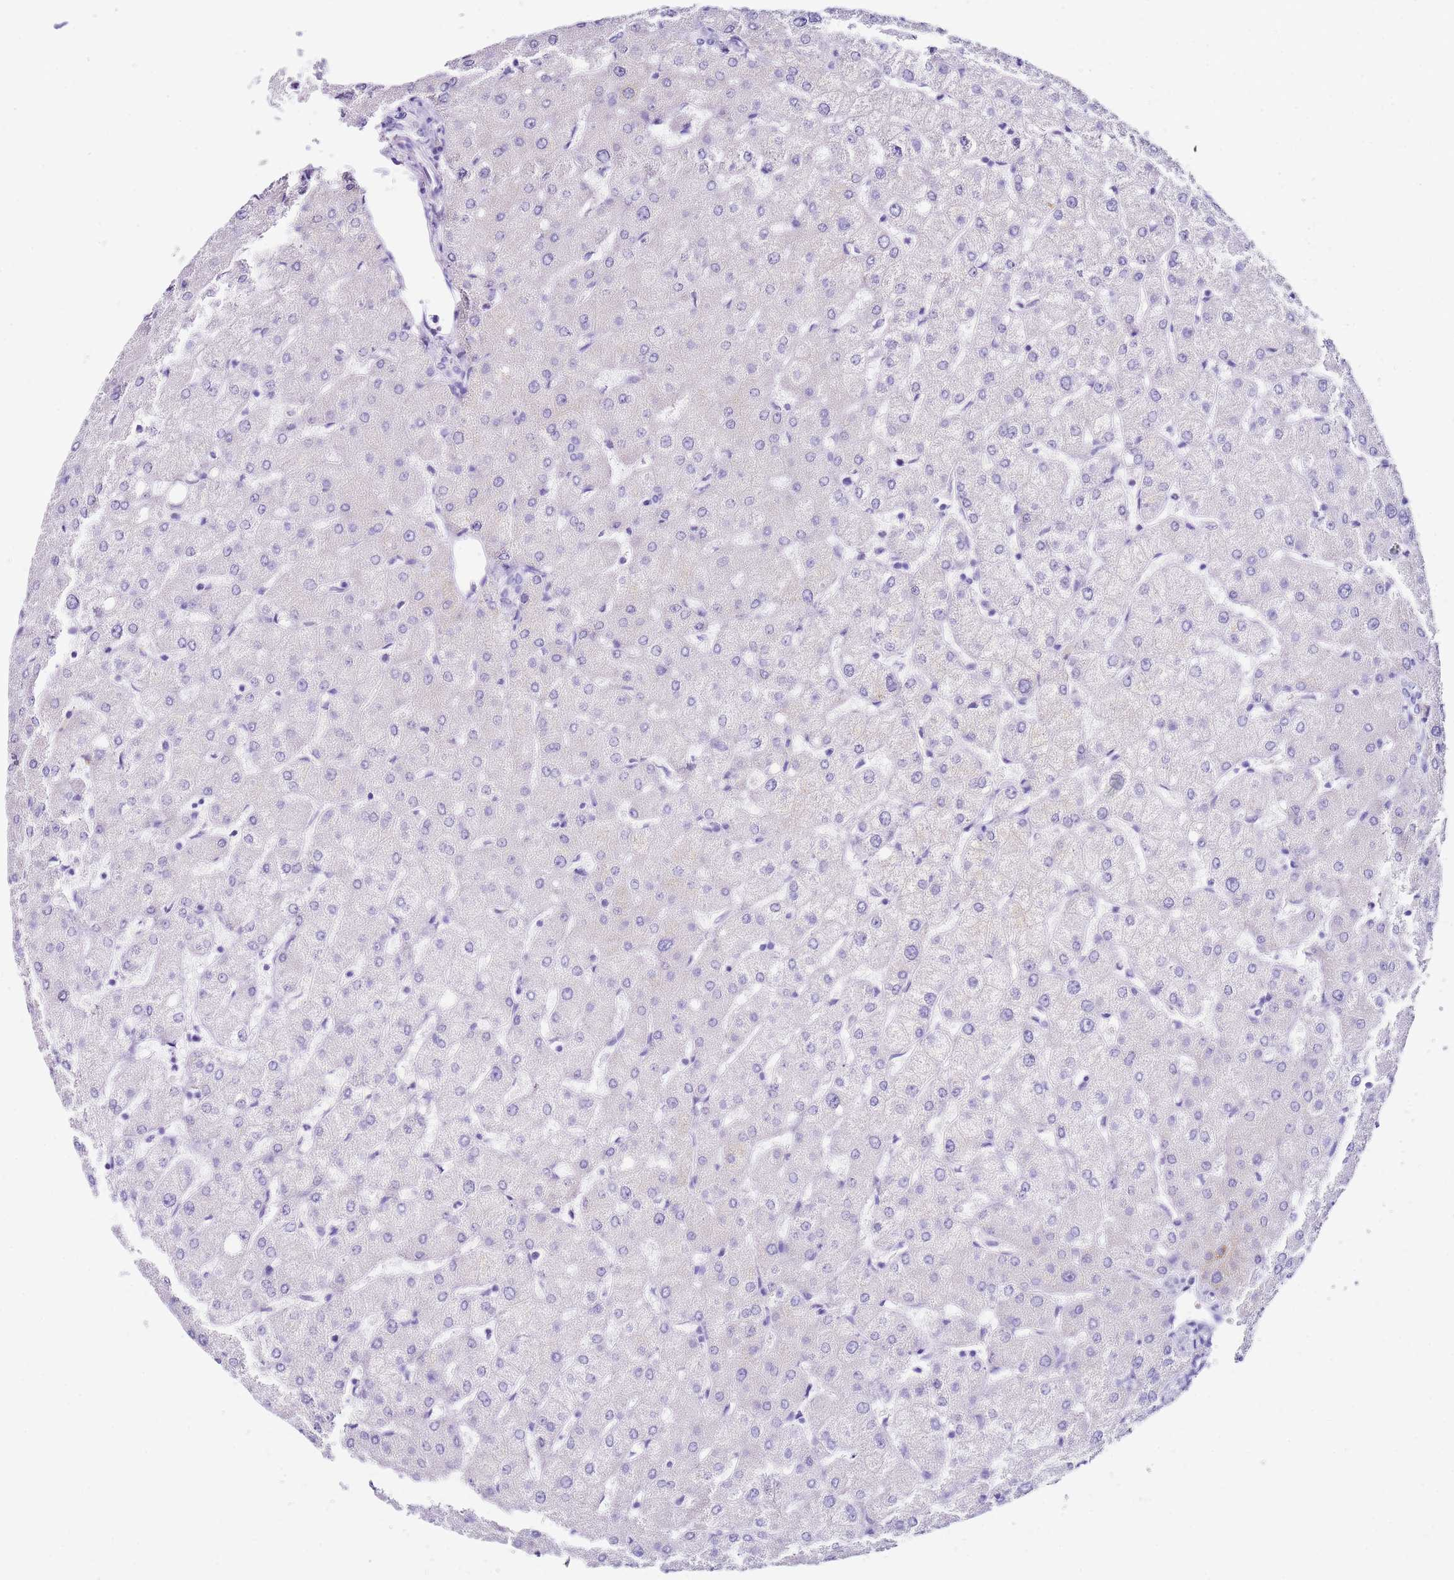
{"staining": {"intensity": "negative", "quantity": "none", "location": "none"}, "tissue": "liver", "cell_type": "Cholangiocytes", "image_type": "normal", "snomed": [{"axis": "morphology", "description": "Normal tissue, NOS"}, {"axis": "topography", "description": "Liver"}], "caption": "Protein analysis of unremarkable liver displays no significant expression in cholangiocytes.", "gene": "PTBP2", "patient": {"sex": "female", "age": 54}}